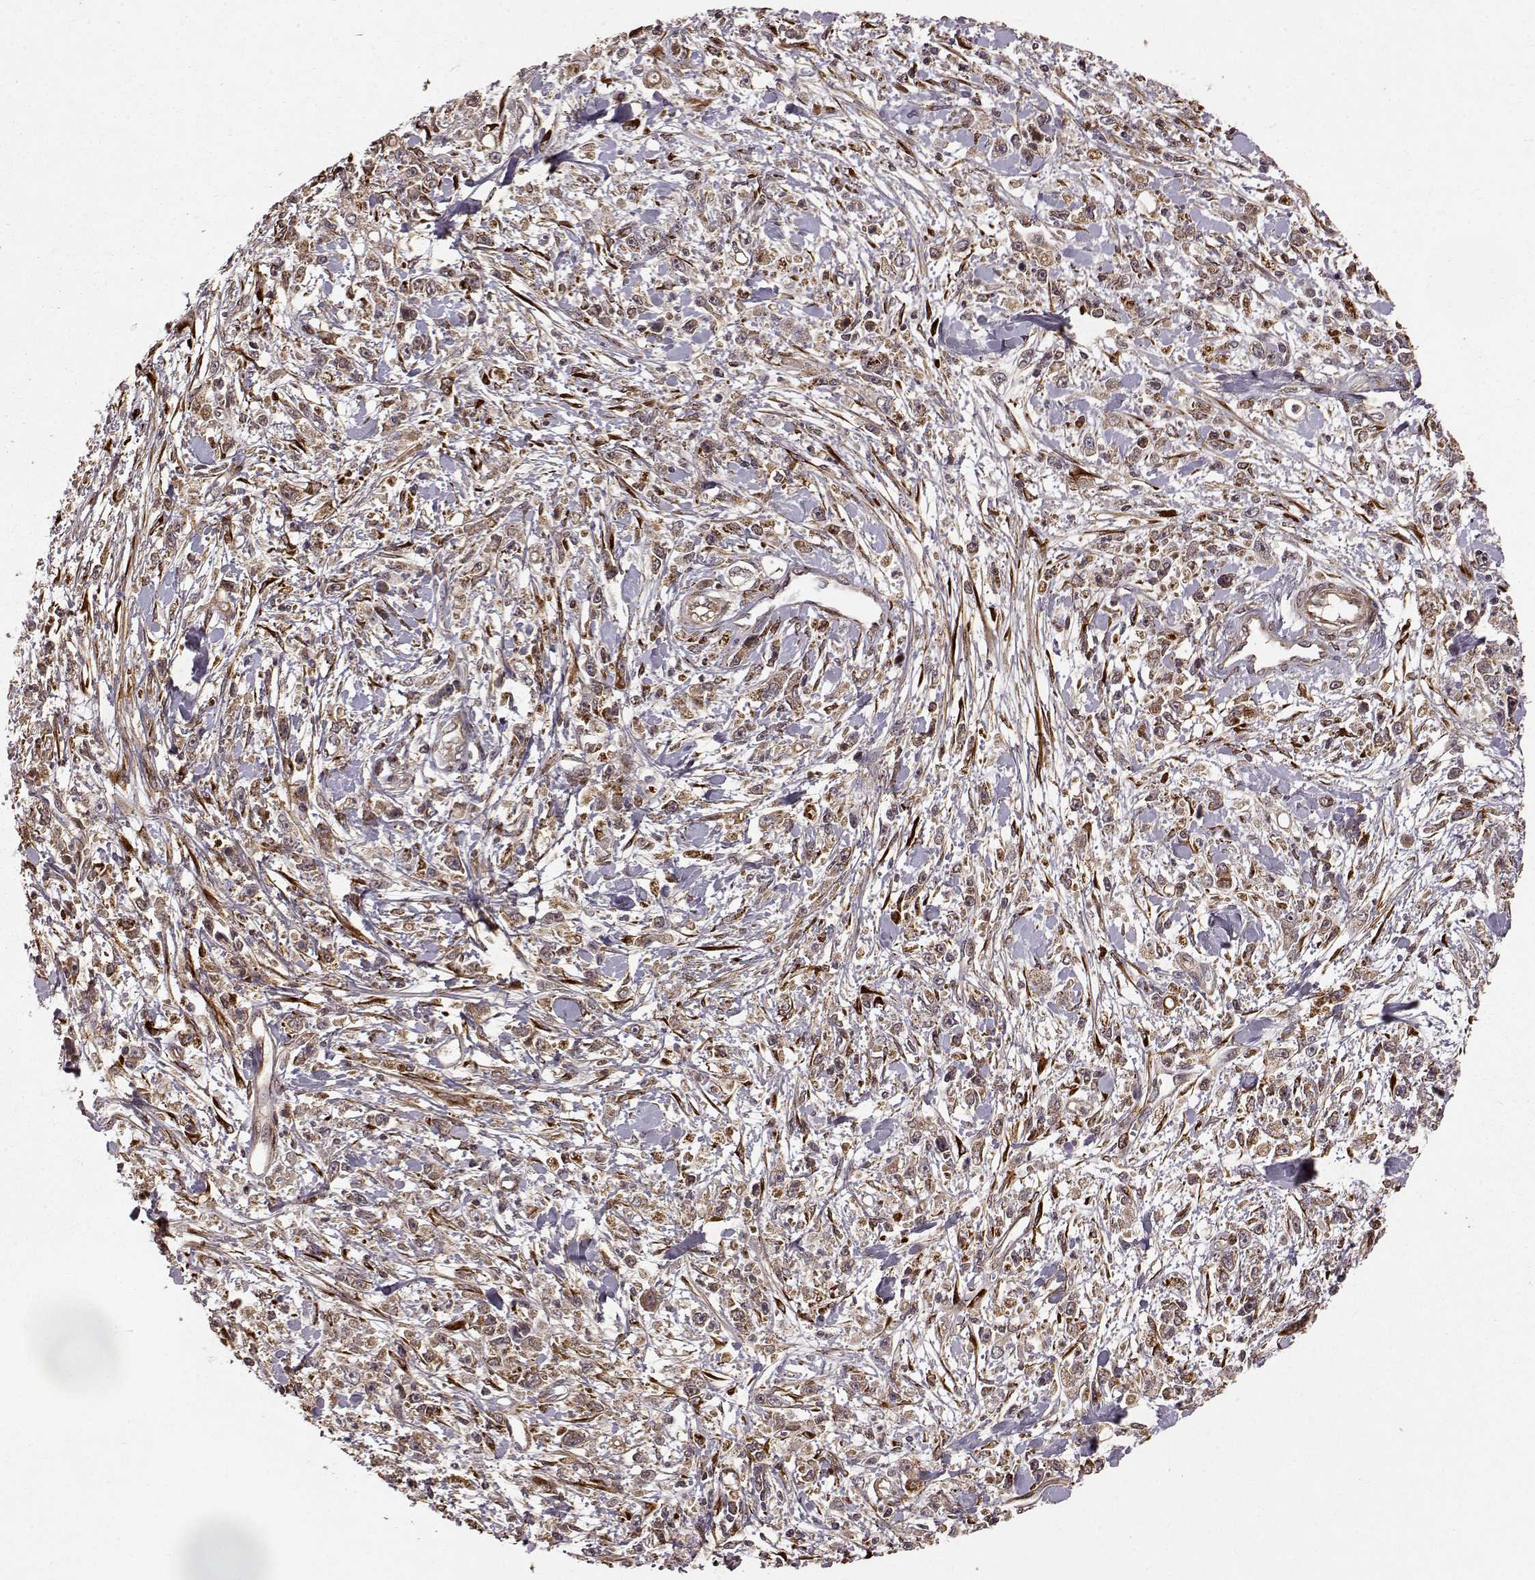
{"staining": {"intensity": "moderate", "quantity": "25%-75%", "location": "cytoplasmic/membranous"}, "tissue": "stomach cancer", "cell_type": "Tumor cells", "image_type": "cancer", "snomed": [{"axis": "morphology", "description": "Adenocarcinoma, NOS"}, {"axis": "topography", "description": "Stomach"}], "caption": "Adenocarcinoma (stomach) stained for a protein exhibits moderate cytoplasmic/membranous positivity in tumor cells.", "gene": "FSTL1", "patient": {"sex": "female", "age": 59}}